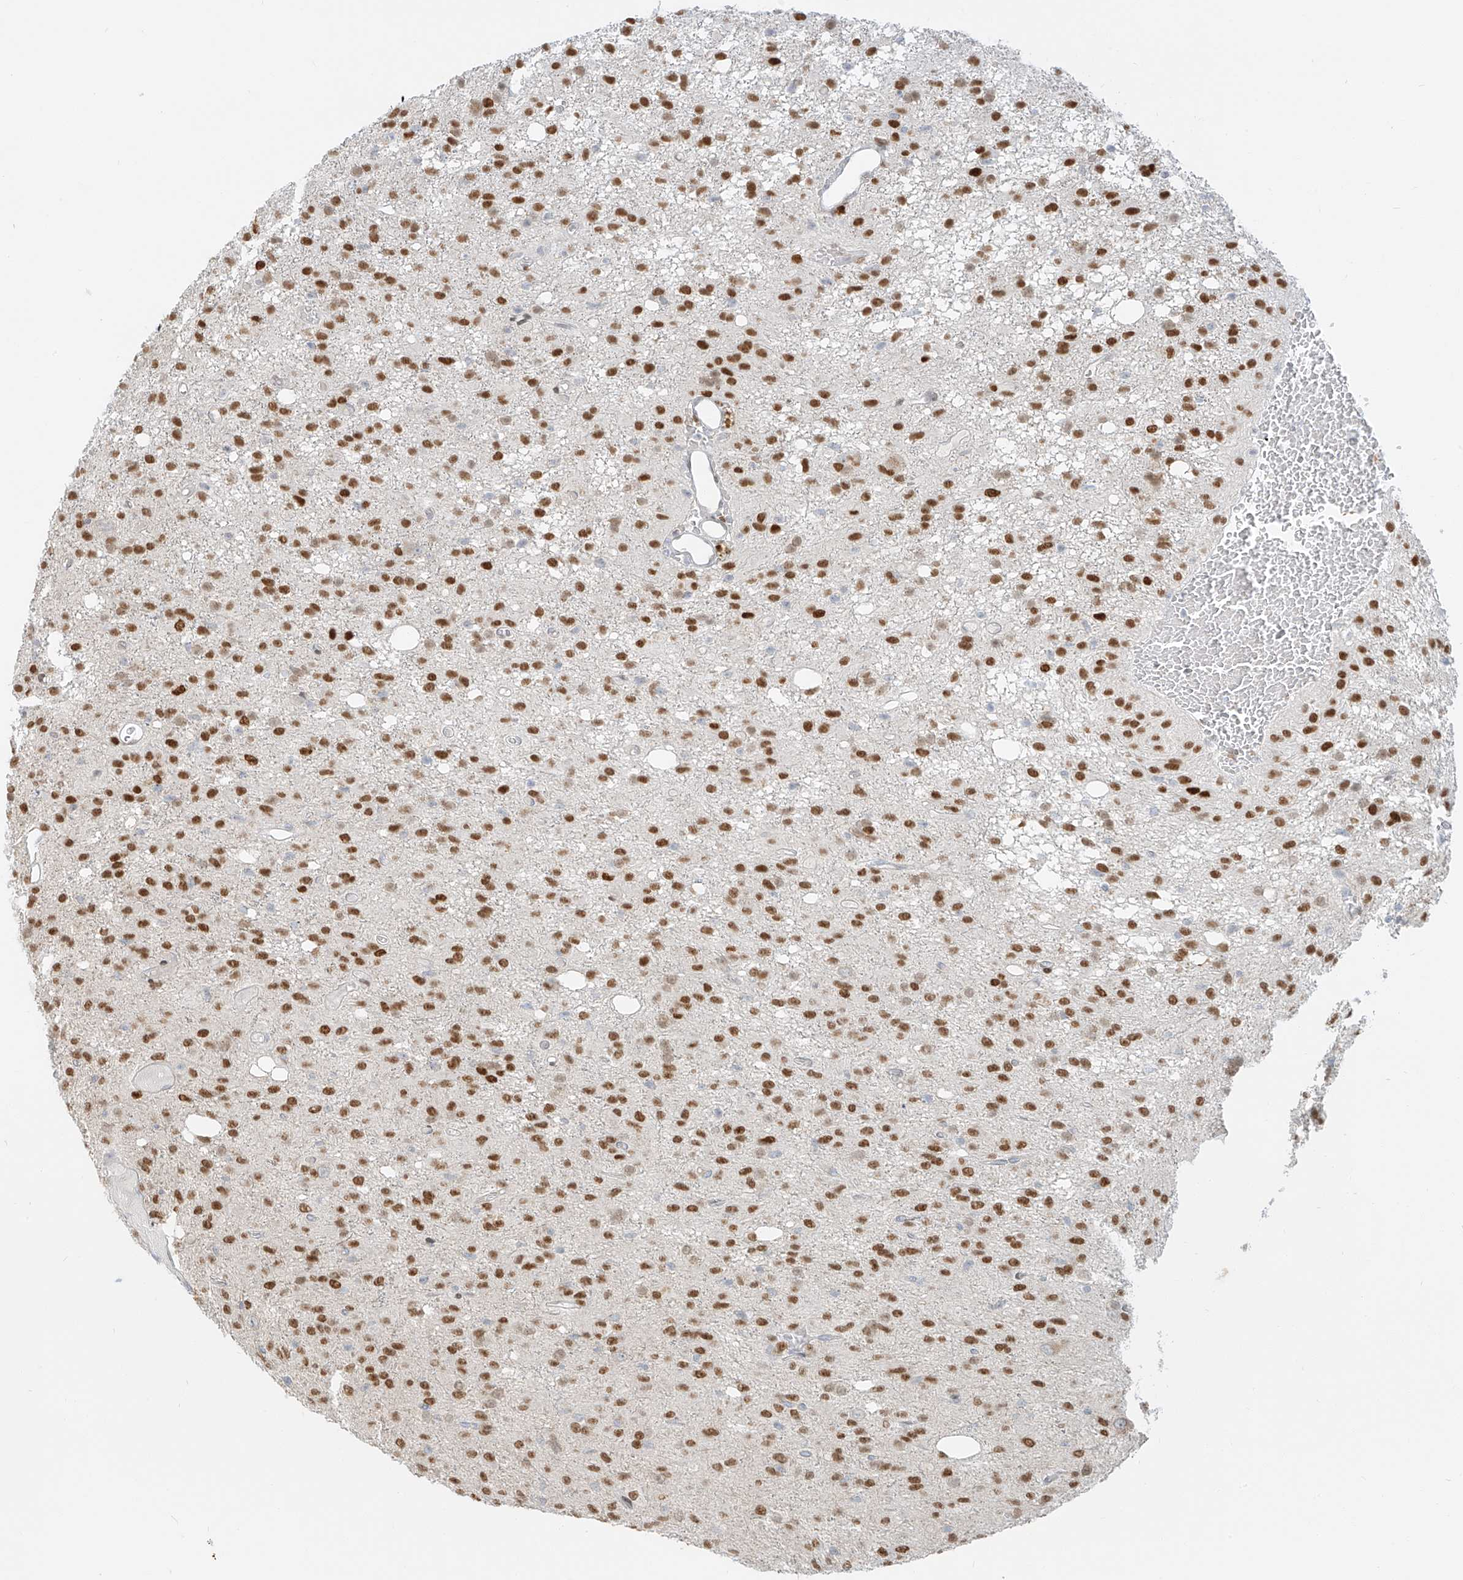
{"staining": {"intensity": "strong", "quantity": ">75%", "location": "nuclear"}, "tissue": "glioma", "cell_type": "Tumor cells", "image_type": "cancer", "snomed": [{"axis": "morphology", "description": "Glioma, malignant, High grade"}, {"axis": "topography", "description": "Brain"}], "caption": "High-grade glioma (malignant) stained for a protein shows strong nuclear positivity in tumor cells.", "gene": "ZNF774", "patient": {"sex": "female", "age": 59}}